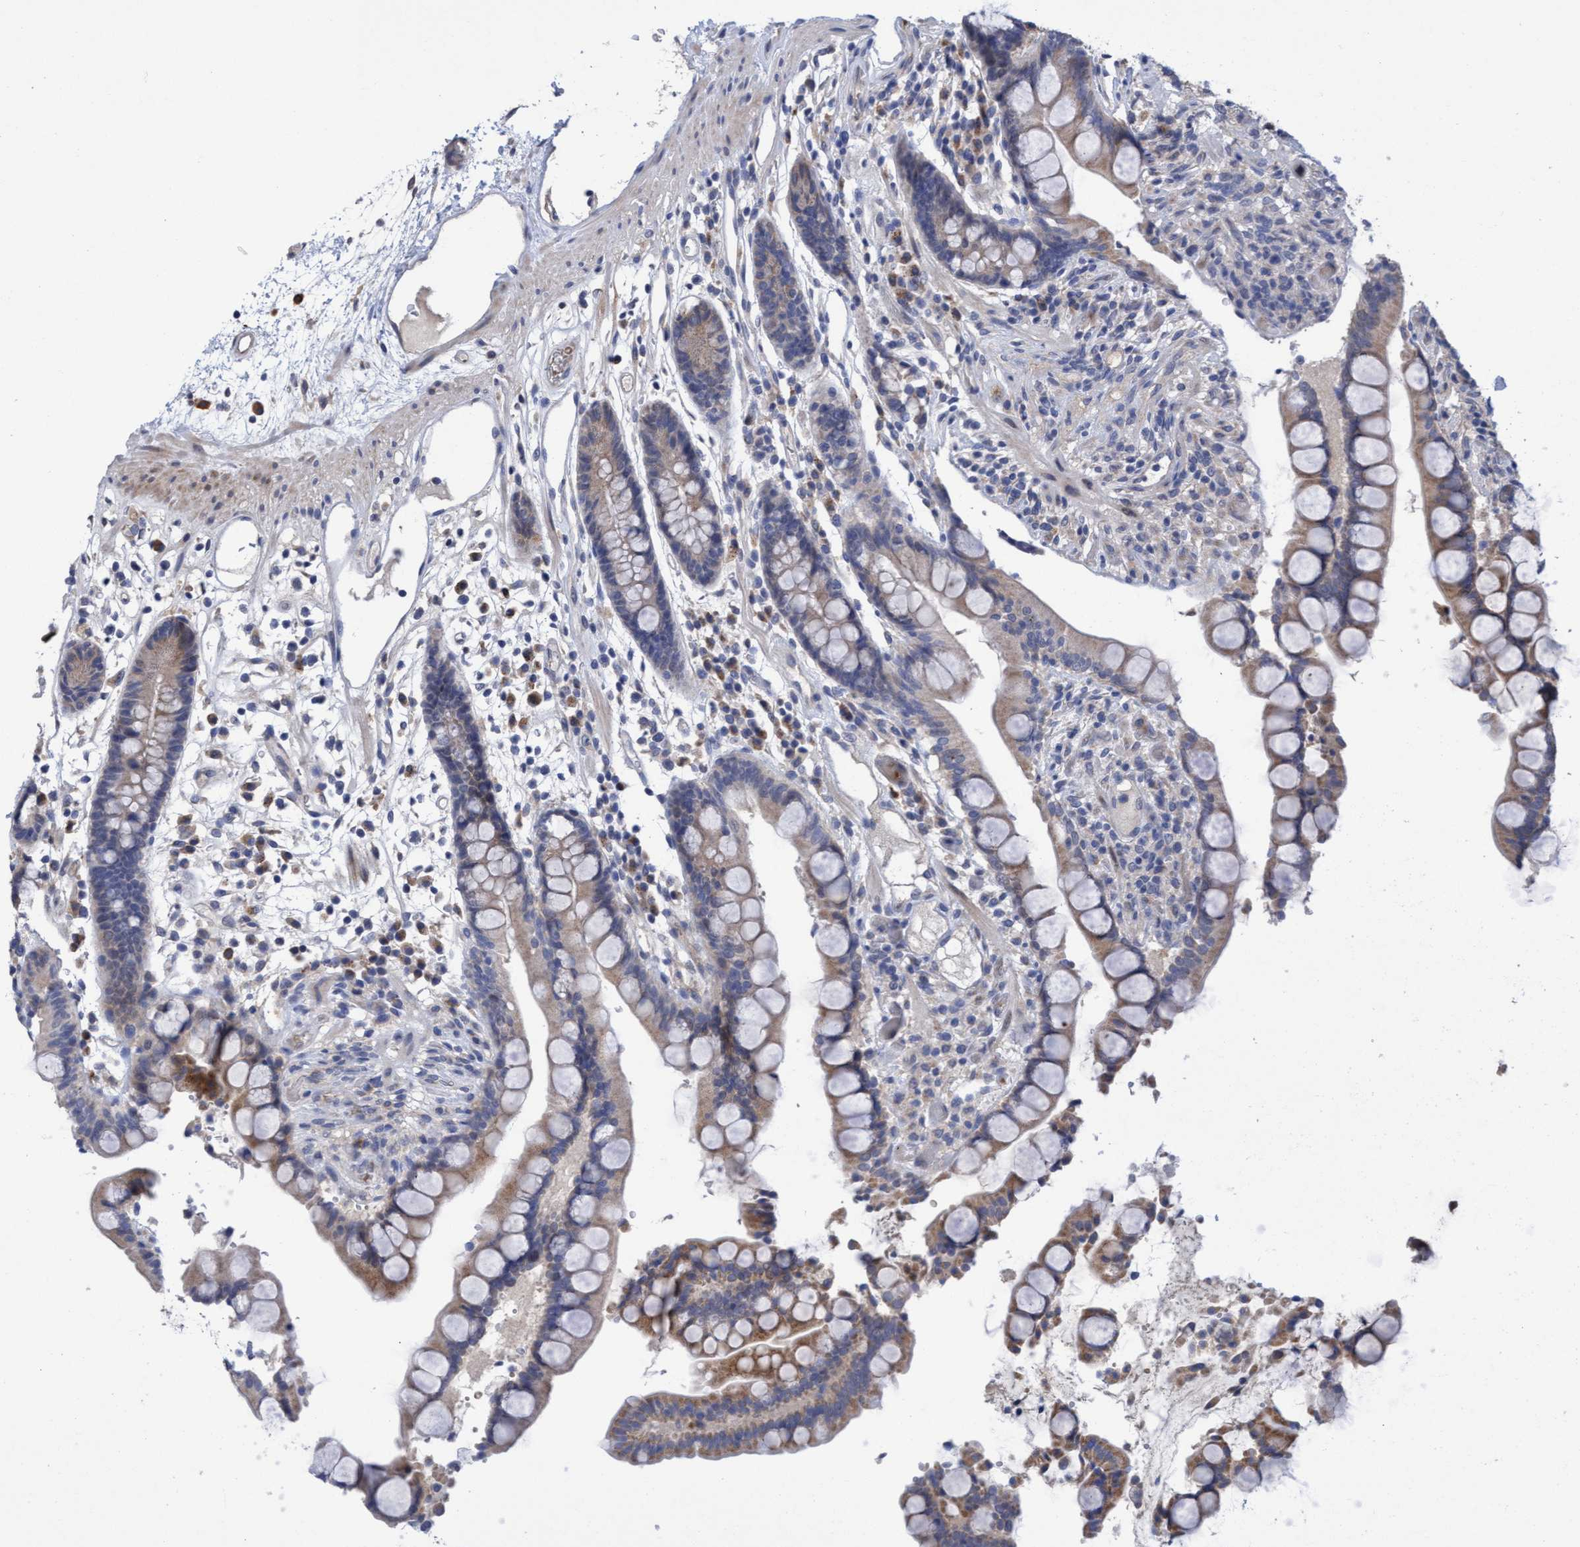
{"staining": {"intensity": "negative", "quantity": "none", "location": "none"}, "tissue": "colon", "cell_type": "Endothelial cells", "image_type": "normal", "snomed": [{"axis": "morphology", "description": "Normal tissue, NOS"}, {"axis": "topography", "description": "Colon"}], "caption": "The micrograph reveals no staining of endothelial cells in normal colon.", "gene": "SEMA4D", "patient": {"sex": "male", "age": 73}}